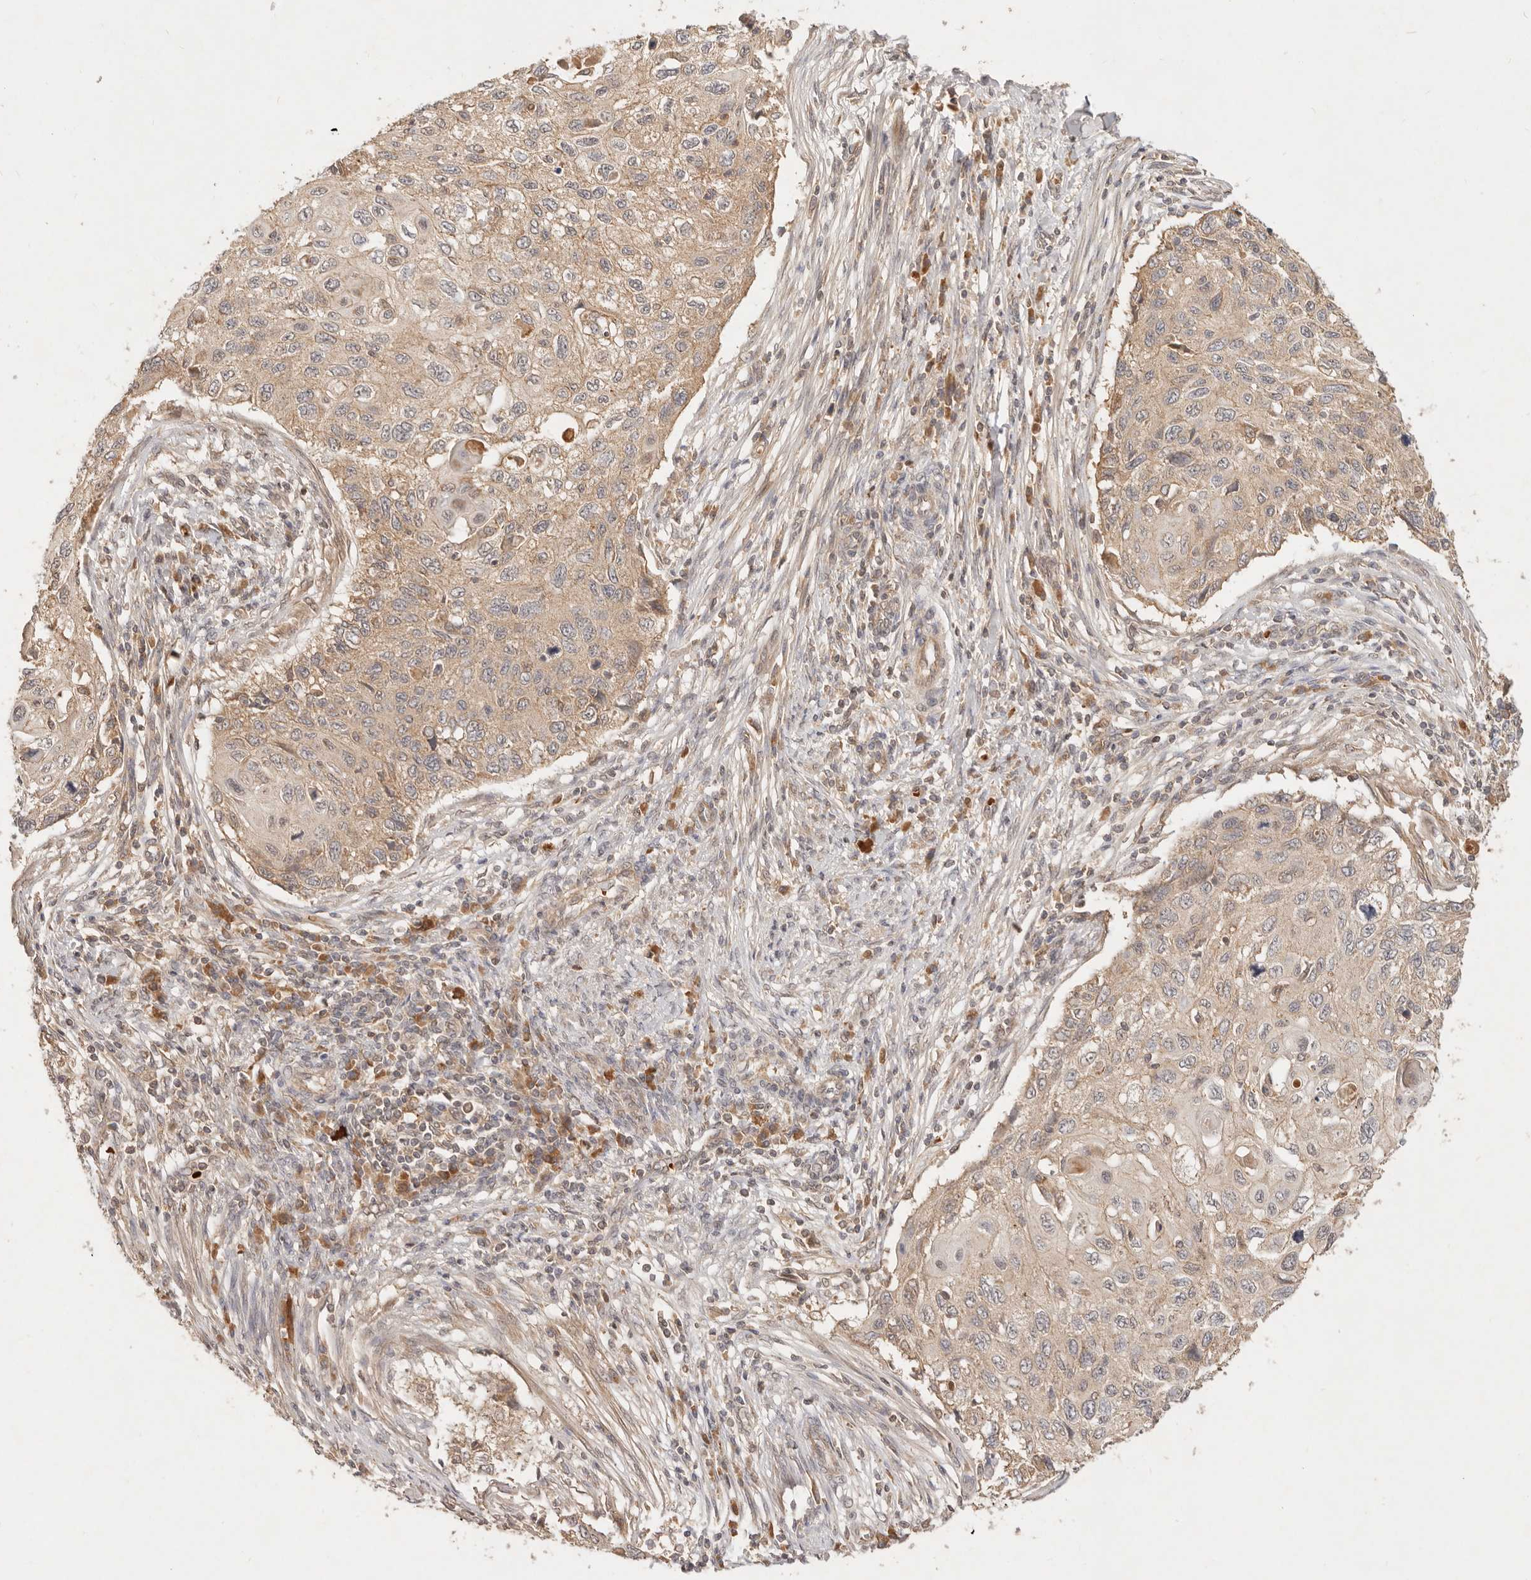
{"staining": {"intensity": "weak", "quantity": "25%-75%", "location": "cytoplasmic/membranous"}, "tissue": "cervical cancer", "cell_type": "Tumor cells", "image_type": "cancer", "snomed": [{"axis": "morphology", "description": "Squamous cell carcinoma, NOS"}, {"axis": "topography", "description": "Cervix"}], "caption": "Squamous cell carcinoma (cervical) stained with DAB immunohistochemistry (IHC) demonstrates low levels of weak cytoplasmic/membranous expression in about 25%-75% of tumor cells. Nuclei are stained in blue.", "gene": "FREM2", "patient": {"sex": "female", "age": 70}}